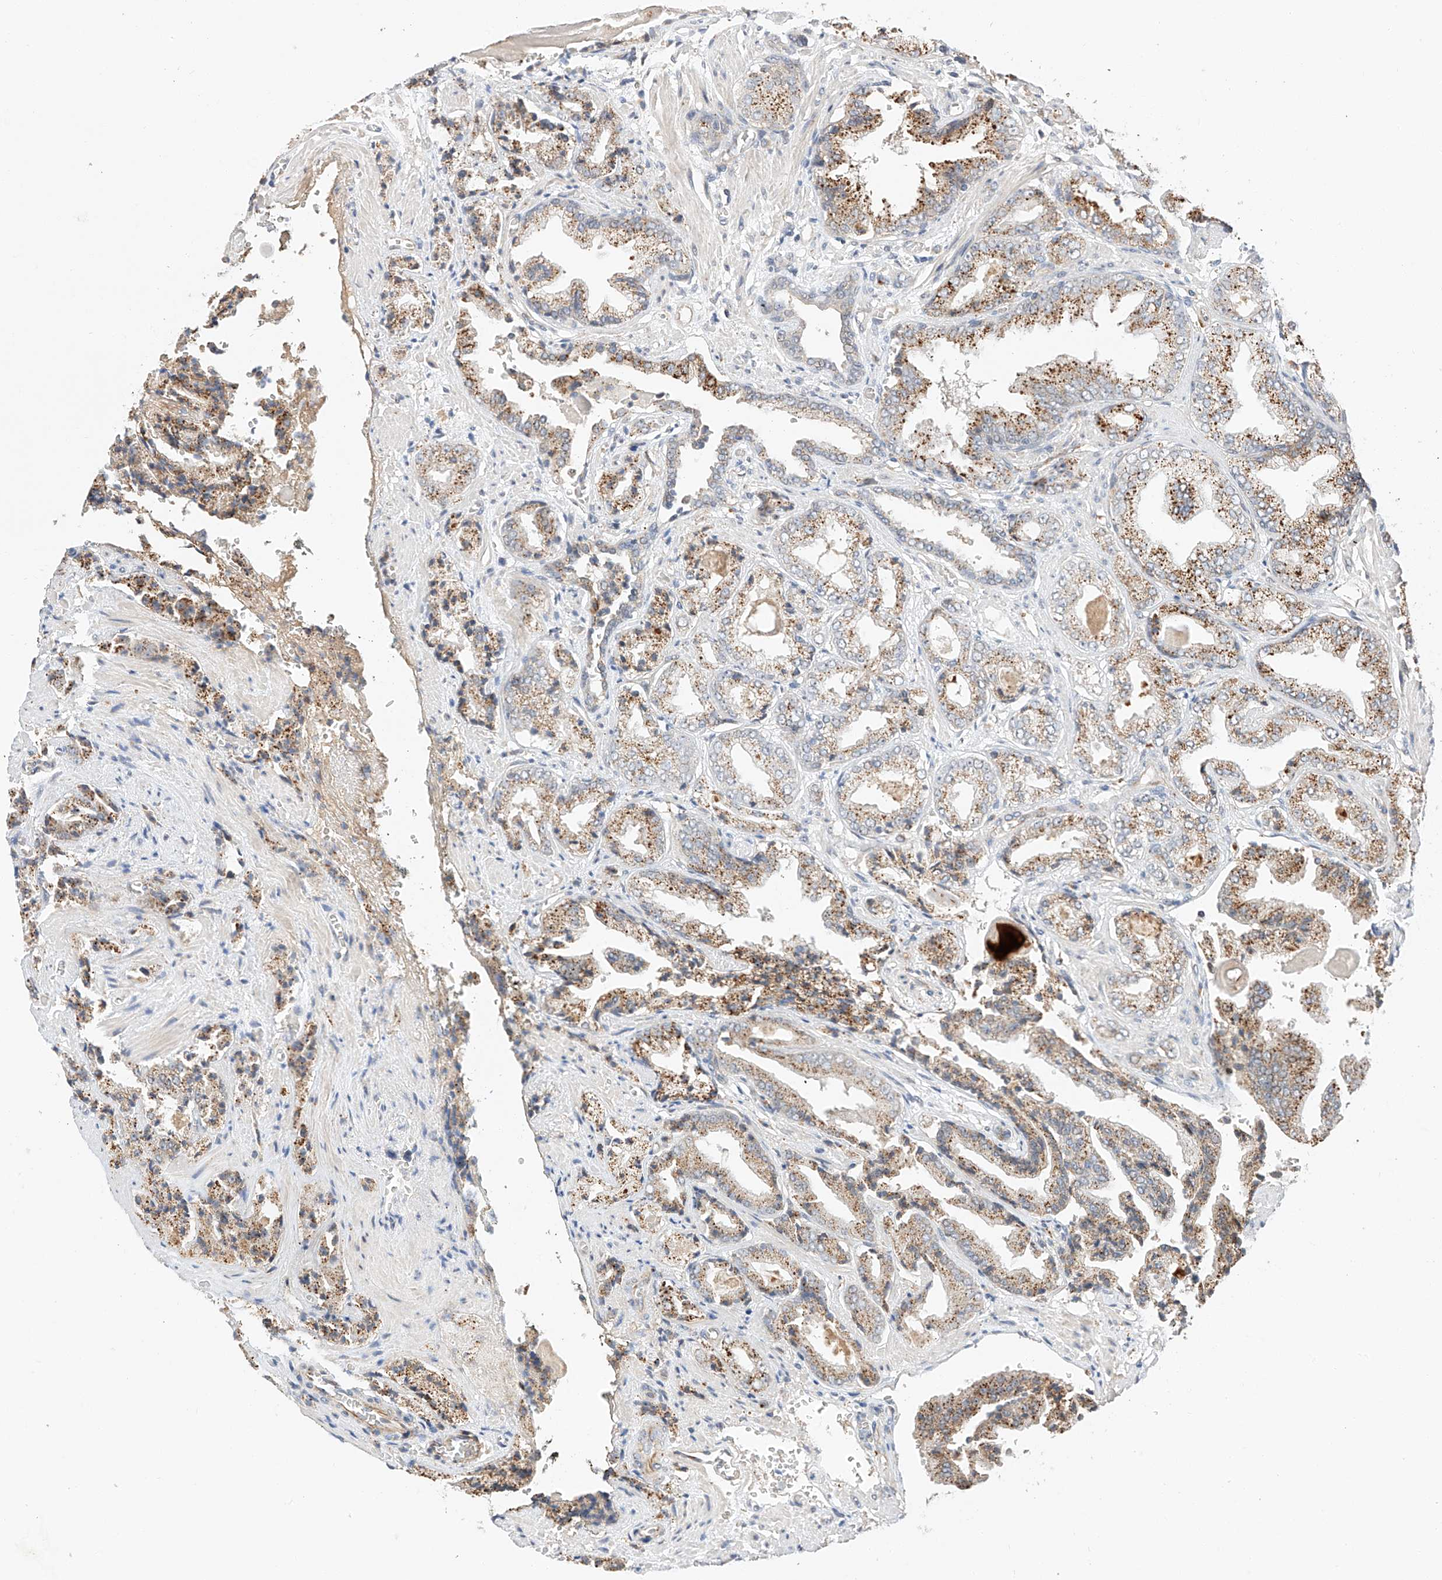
{"staining": {"intensity": "moderate", "quantity": "25%-75%", "location": "cytoplasmic/membranous"}, "tissue": "prostate cancer", "cell_type": "Tumor cells", "image_type": "cancer", "snomed": [{"axis": "morphology", "description": "Adenocarcinoma, High grade"}, {"axis": "topography", "description": "Prostate"}], "caption": "The photomicrograph demonstrates staining of prostate adenocarcinoma (high-grade), revealing moderate cytoplasmic/membranous protein expression (brown color) within tumor cells.", "gene": "SUSD6", "patient": {"sex": "male", "age": 71}}